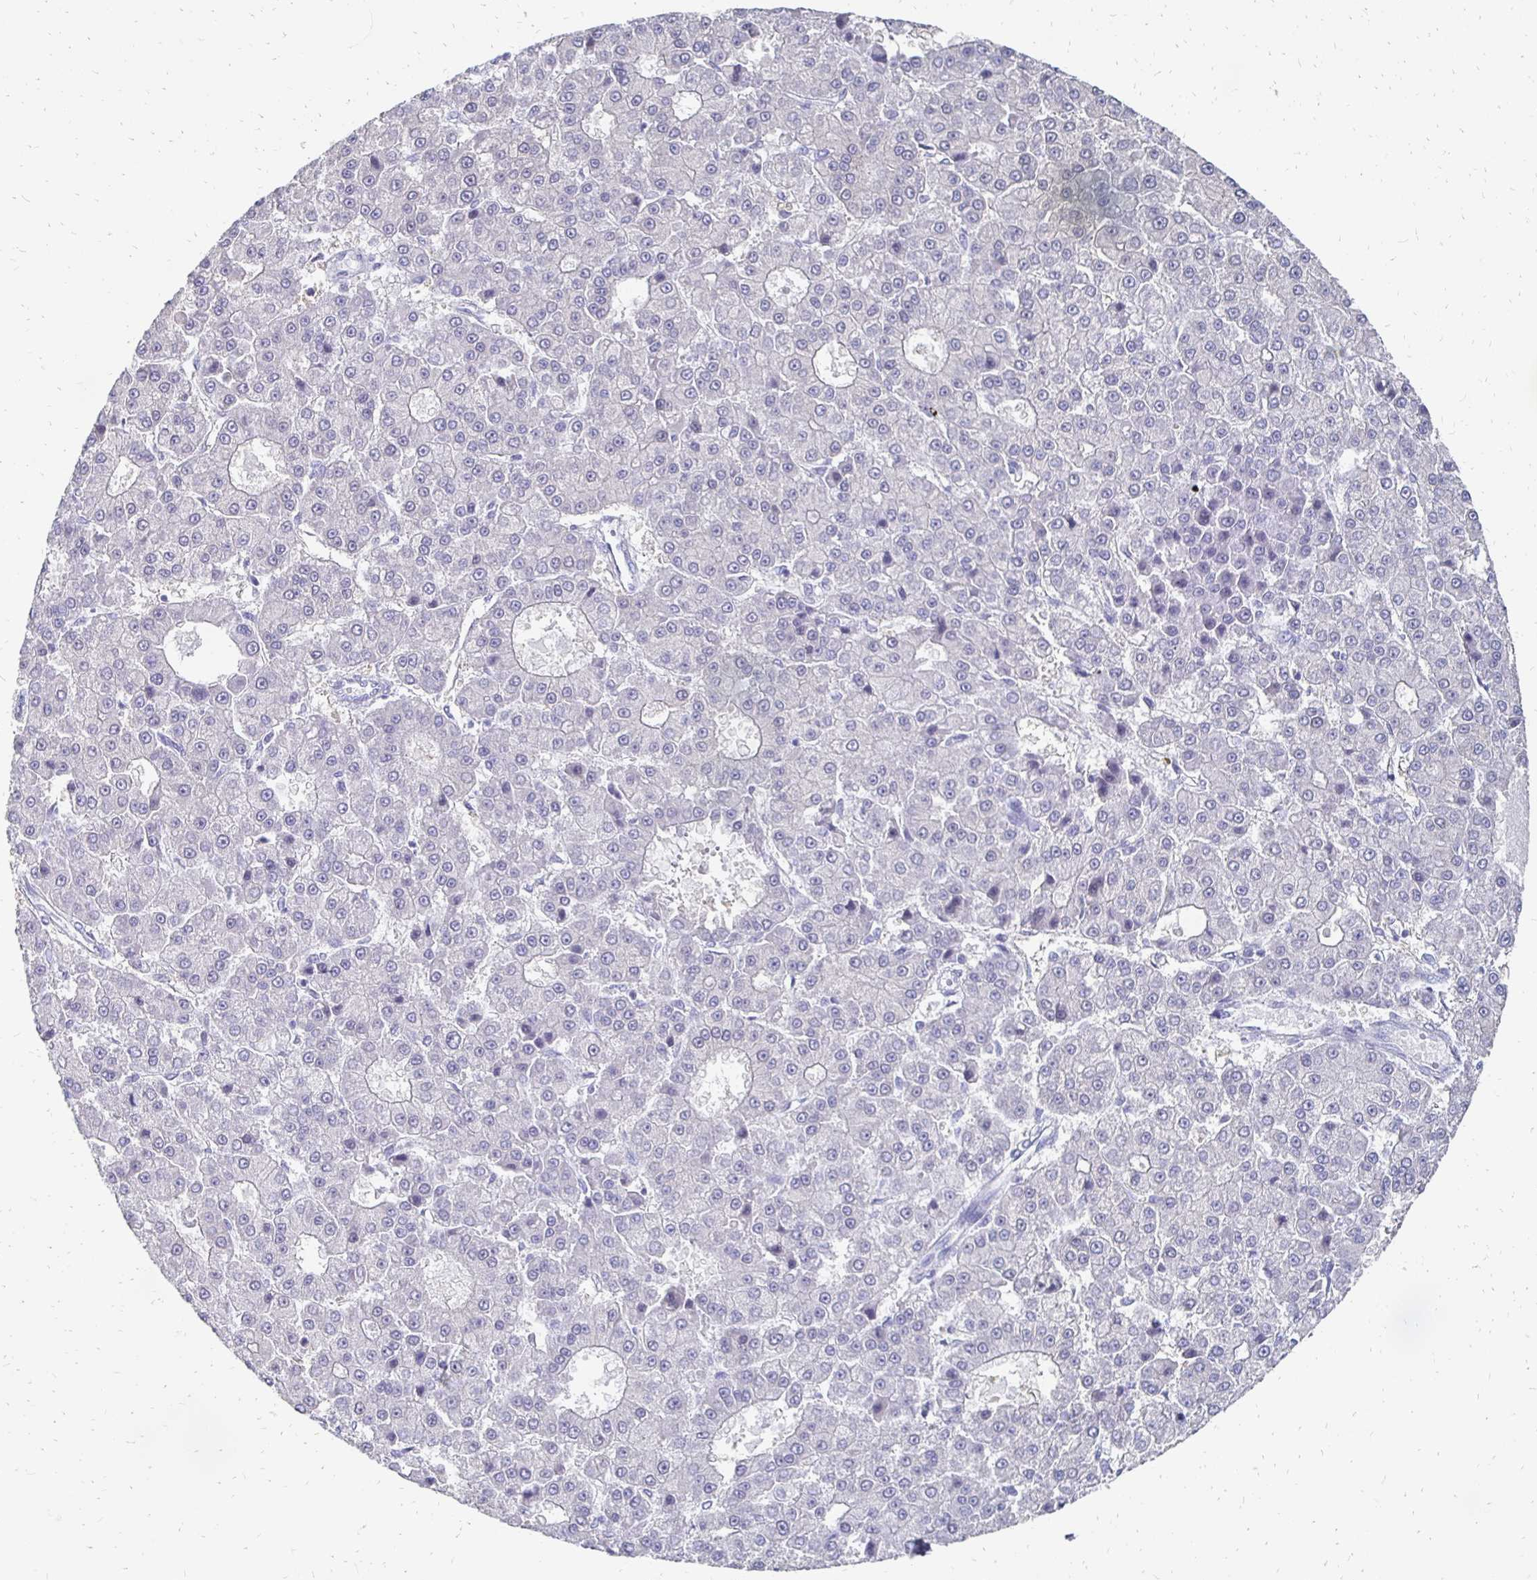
{"staining": {"intensity": "negative", "quantity": "none", "location": "none"}, "tissue": "liver cancer", "cell_type": "Tumor cells", "image_type": "cancer", "snomed": [{"axis": "morphology", "description": "Carcinoma, Hepatocellular, NOS"}, {"axis": "topography", "description": "Liver"}], "caption": "Tumor cells show no significant protein staining in liver cancer (hepatocellular carcinoma).", "gene": "SYCP3", "patient": {"sex": "male", "age": 70}}